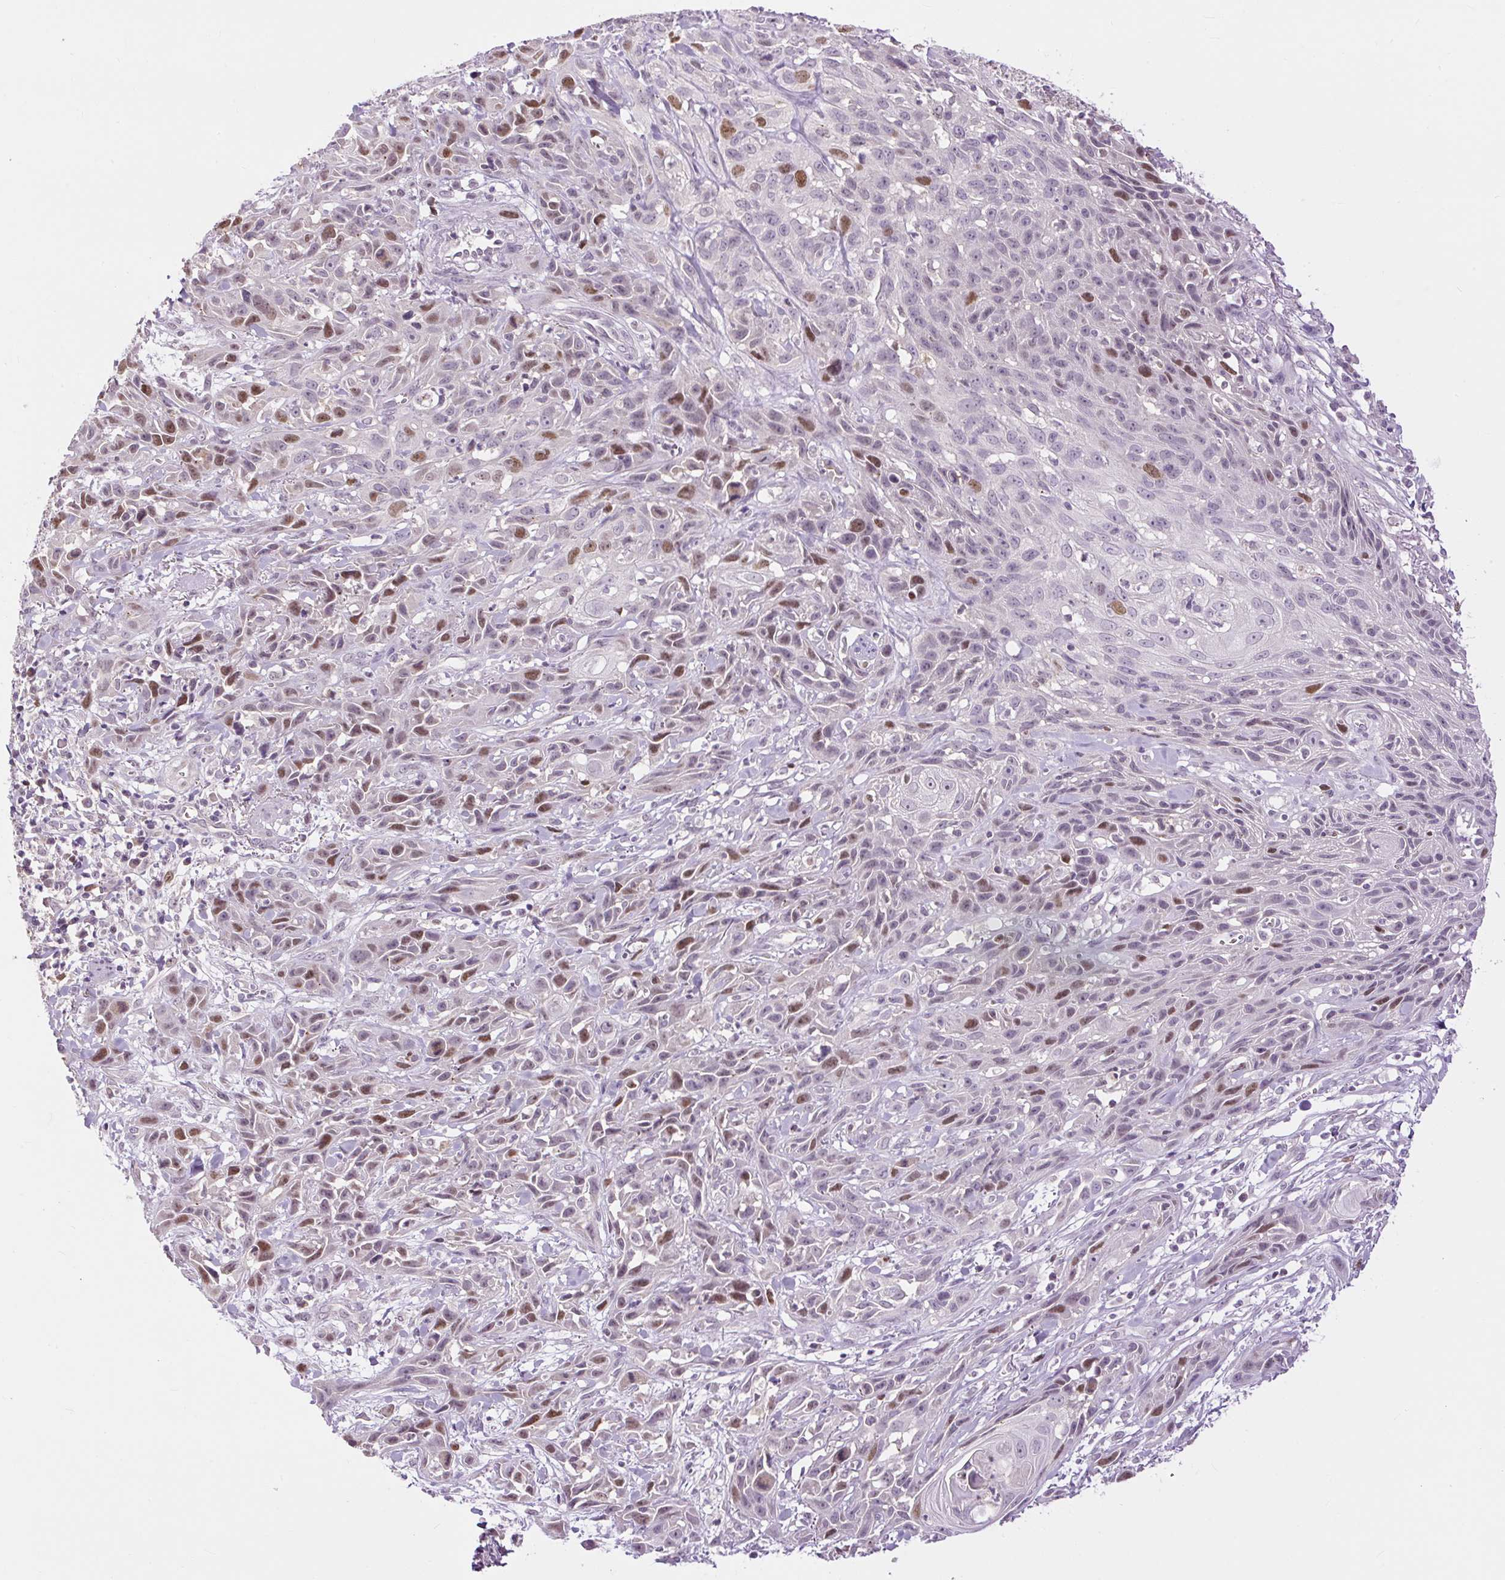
{"staining": {"intensity": "moderate", "quantity": "25%-75%", "location": "nuclear"}, "tissue": "skin cancer", "cell_type": "Tumor cells", "image_type": "cancer", "snomed": [{"axis": "morphology", "description": "Squamous cell carcinoma, NOS"}, {"axis": "topography", "description": "Skin"}, {"axis": "topography", "description": "Vulva"}], "caption": "Moderate nuclear staining is seen in about 25%-75% of tumor cells in skin cancer. (IHC, brightfield microscopy, high magnification).", "gene": "RACGAP1", "patient": {"sex": "female", "age": 83}}